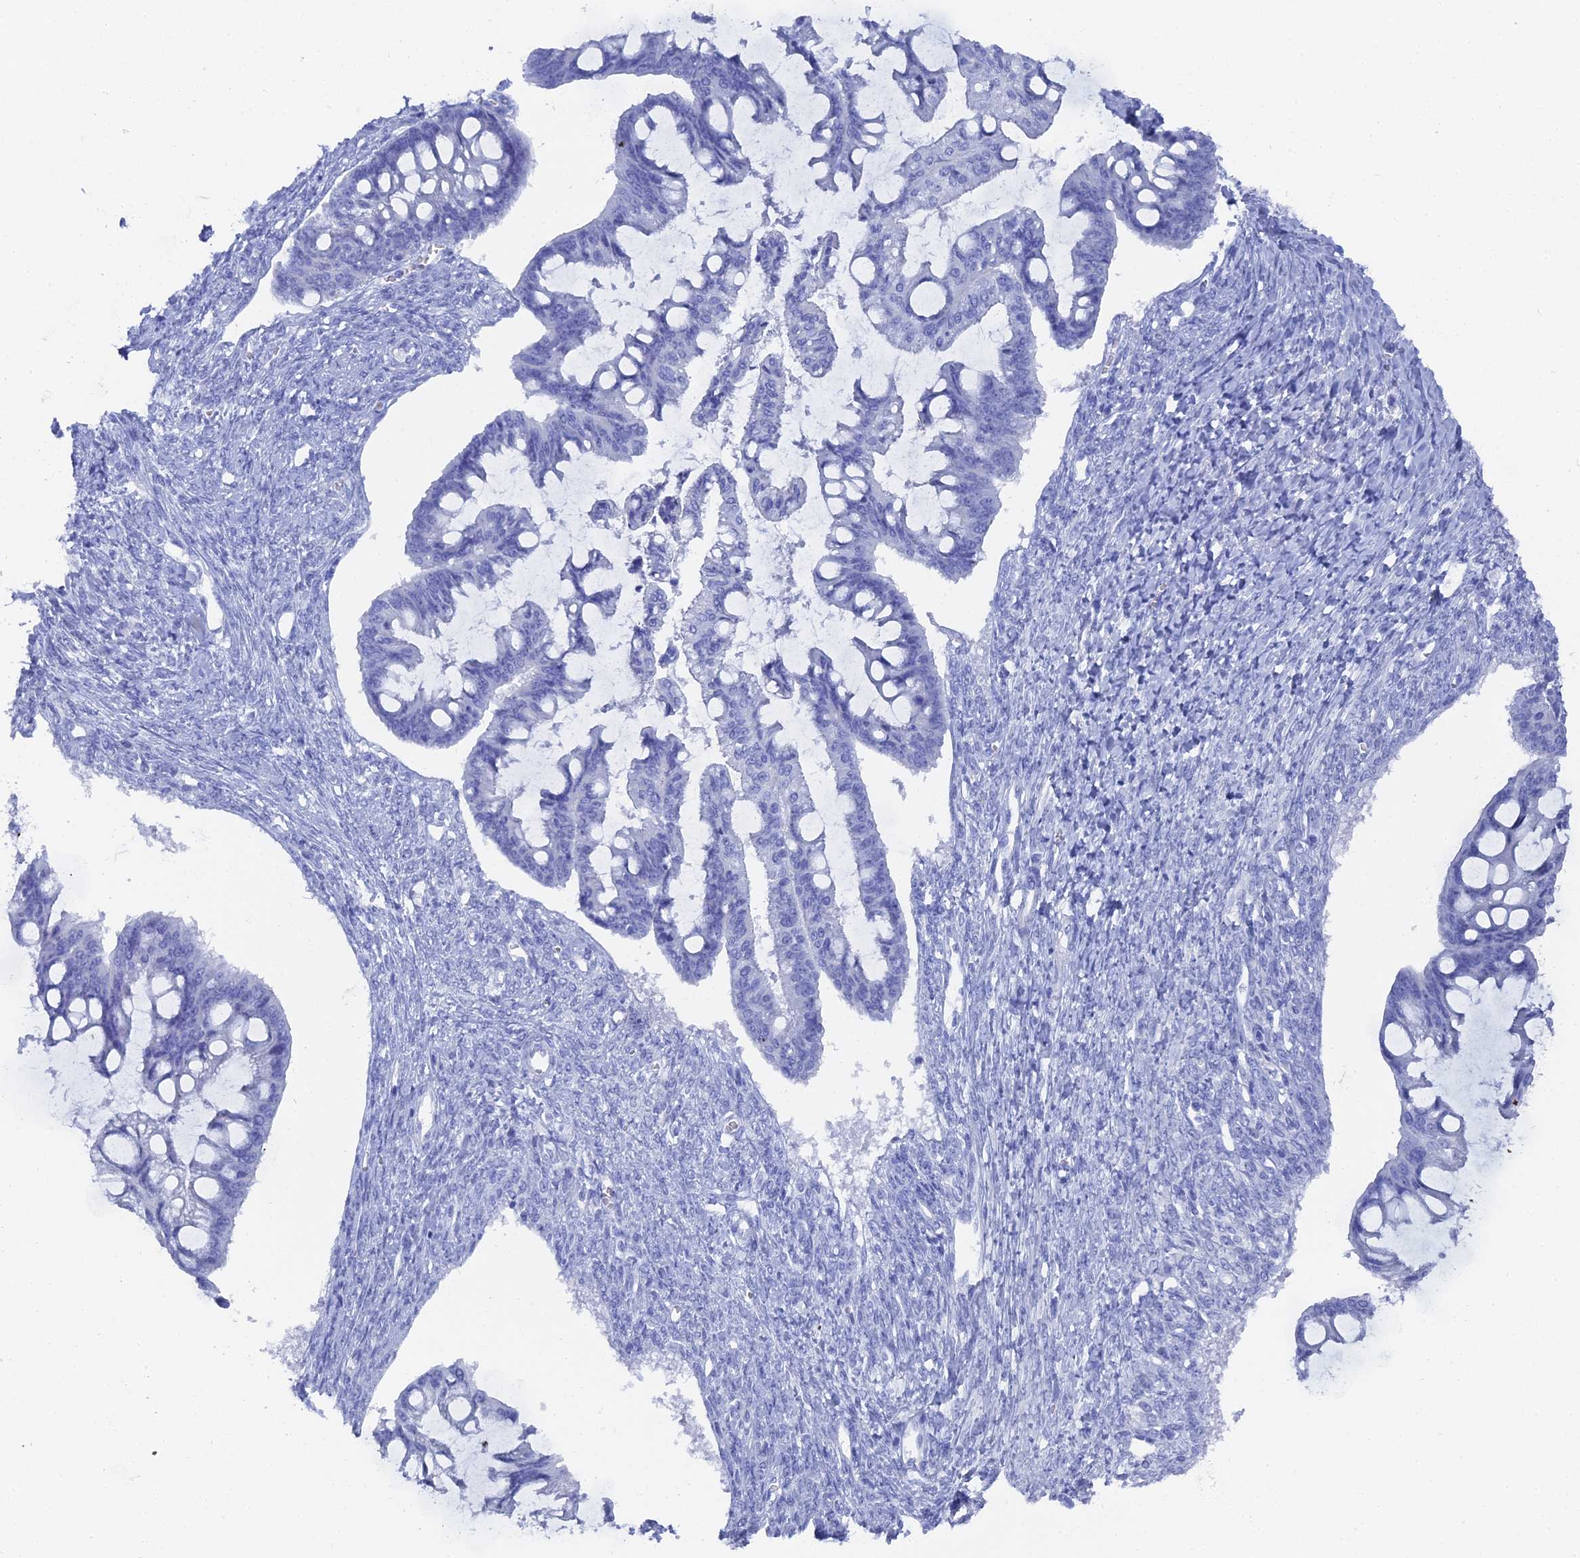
{"staining": {"intensity": "negative", "quantity": "none", "location": "none"}, "tissue": "ovarian cancer", "cell_type": "Tumor cells", "image_type": "cancer", "snomed": [{"axis": "morphology", "description": "Cystadenocarcinoma, mucinous, NOS"}, {"axis": "topography", "description": "Ovary"}], "caption": "This is a photomicrograph of immunohistochemistry (IHC) staining of ovarian cancer, which shows no expression in tumor cells.", "gene": "ENPP3", "patient": {"sex": "female", "age": 73}}